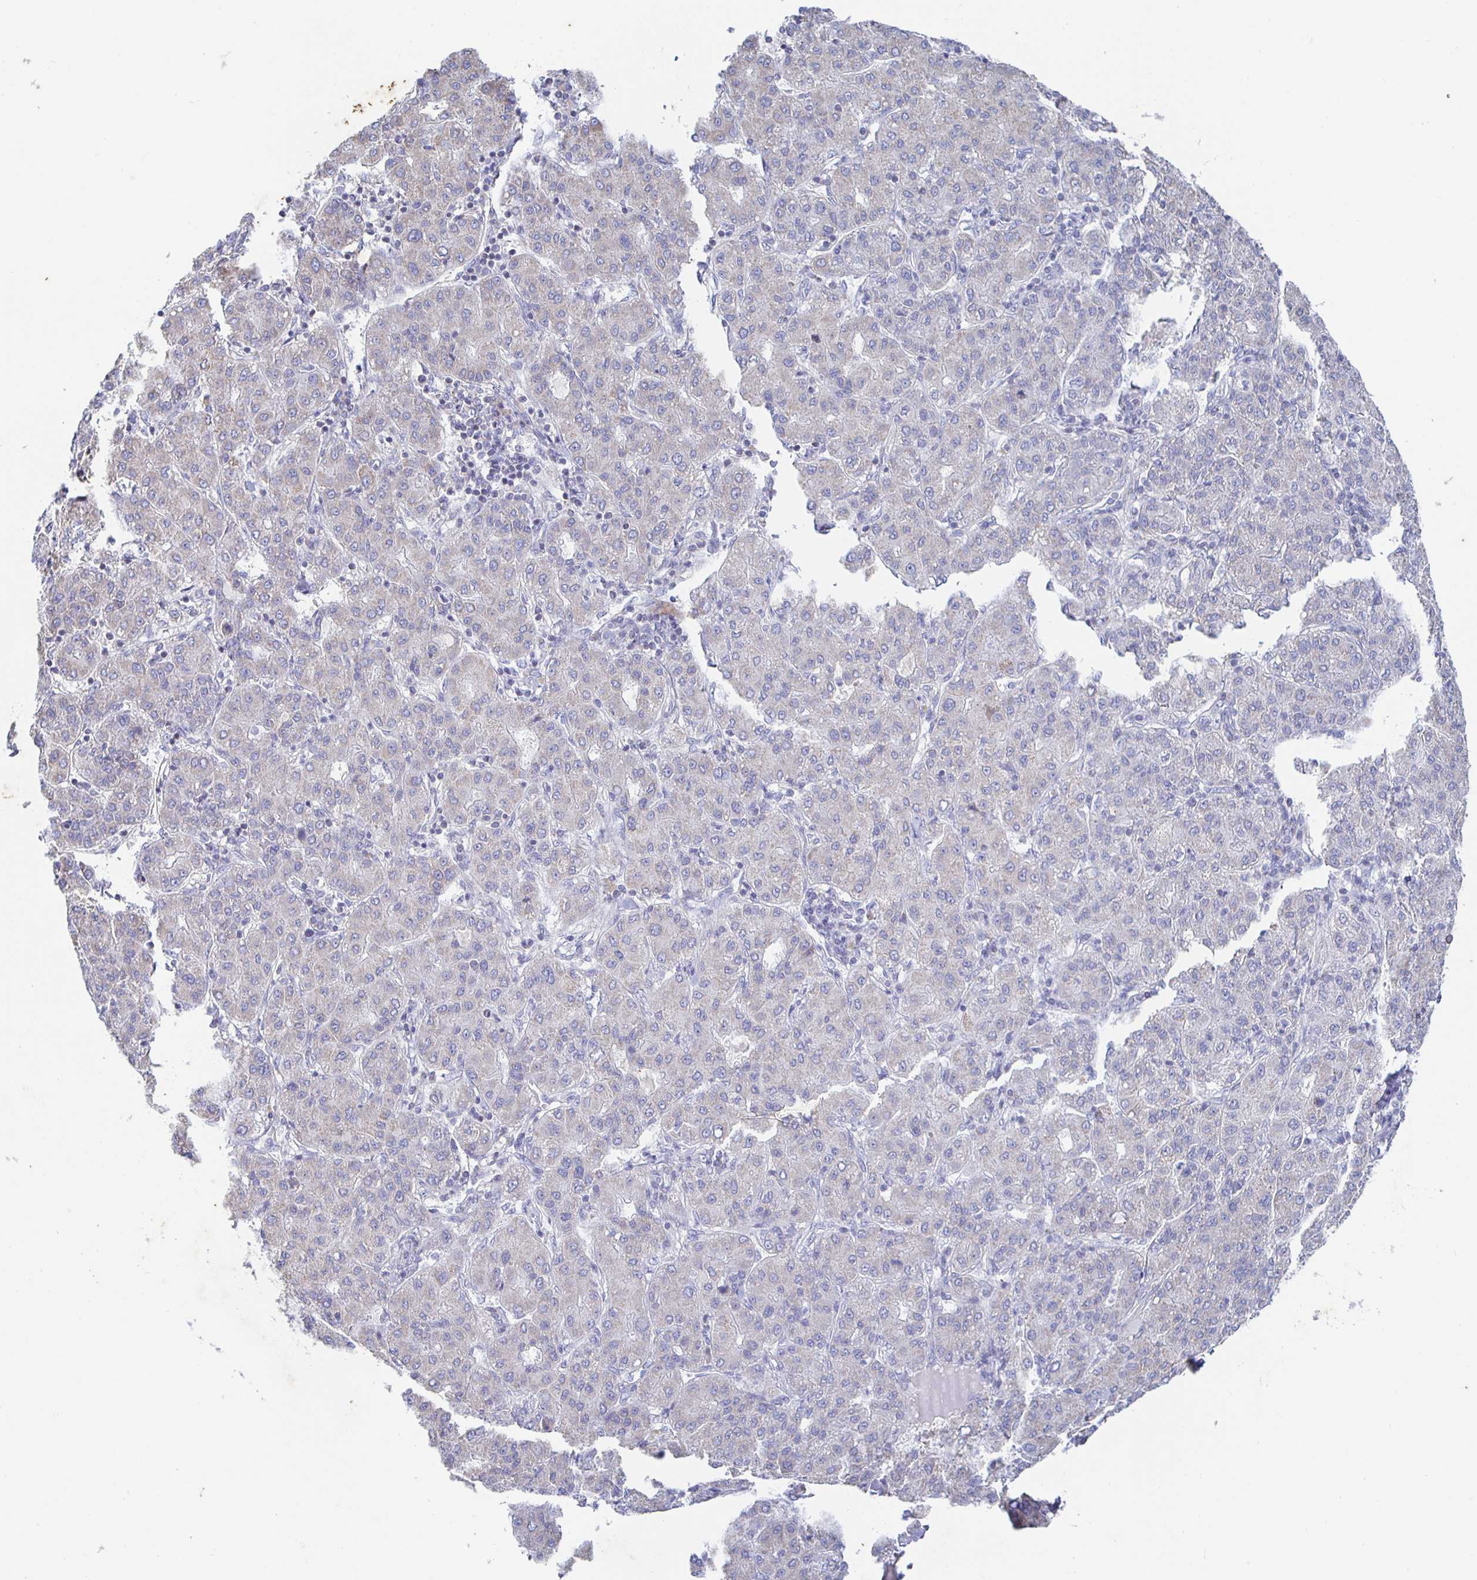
{"staining": {"intensity": "negative", "quantity": "none", "location": "none"}, "tissue": "liver cancer", "cell_type": "Tumor cells", "image_type": "cancer", "snomed": [{"axis": "morphology", "description": "Carcinoma, Hepatocellular, NOS"}, {"axis": "topography", "description": "Liver"}], "caption": "The micrograph displays no staining of tumor cells in liver cancer.", "gene": "SYNGR4", "patient": {"sex": "male", "age": 65}}